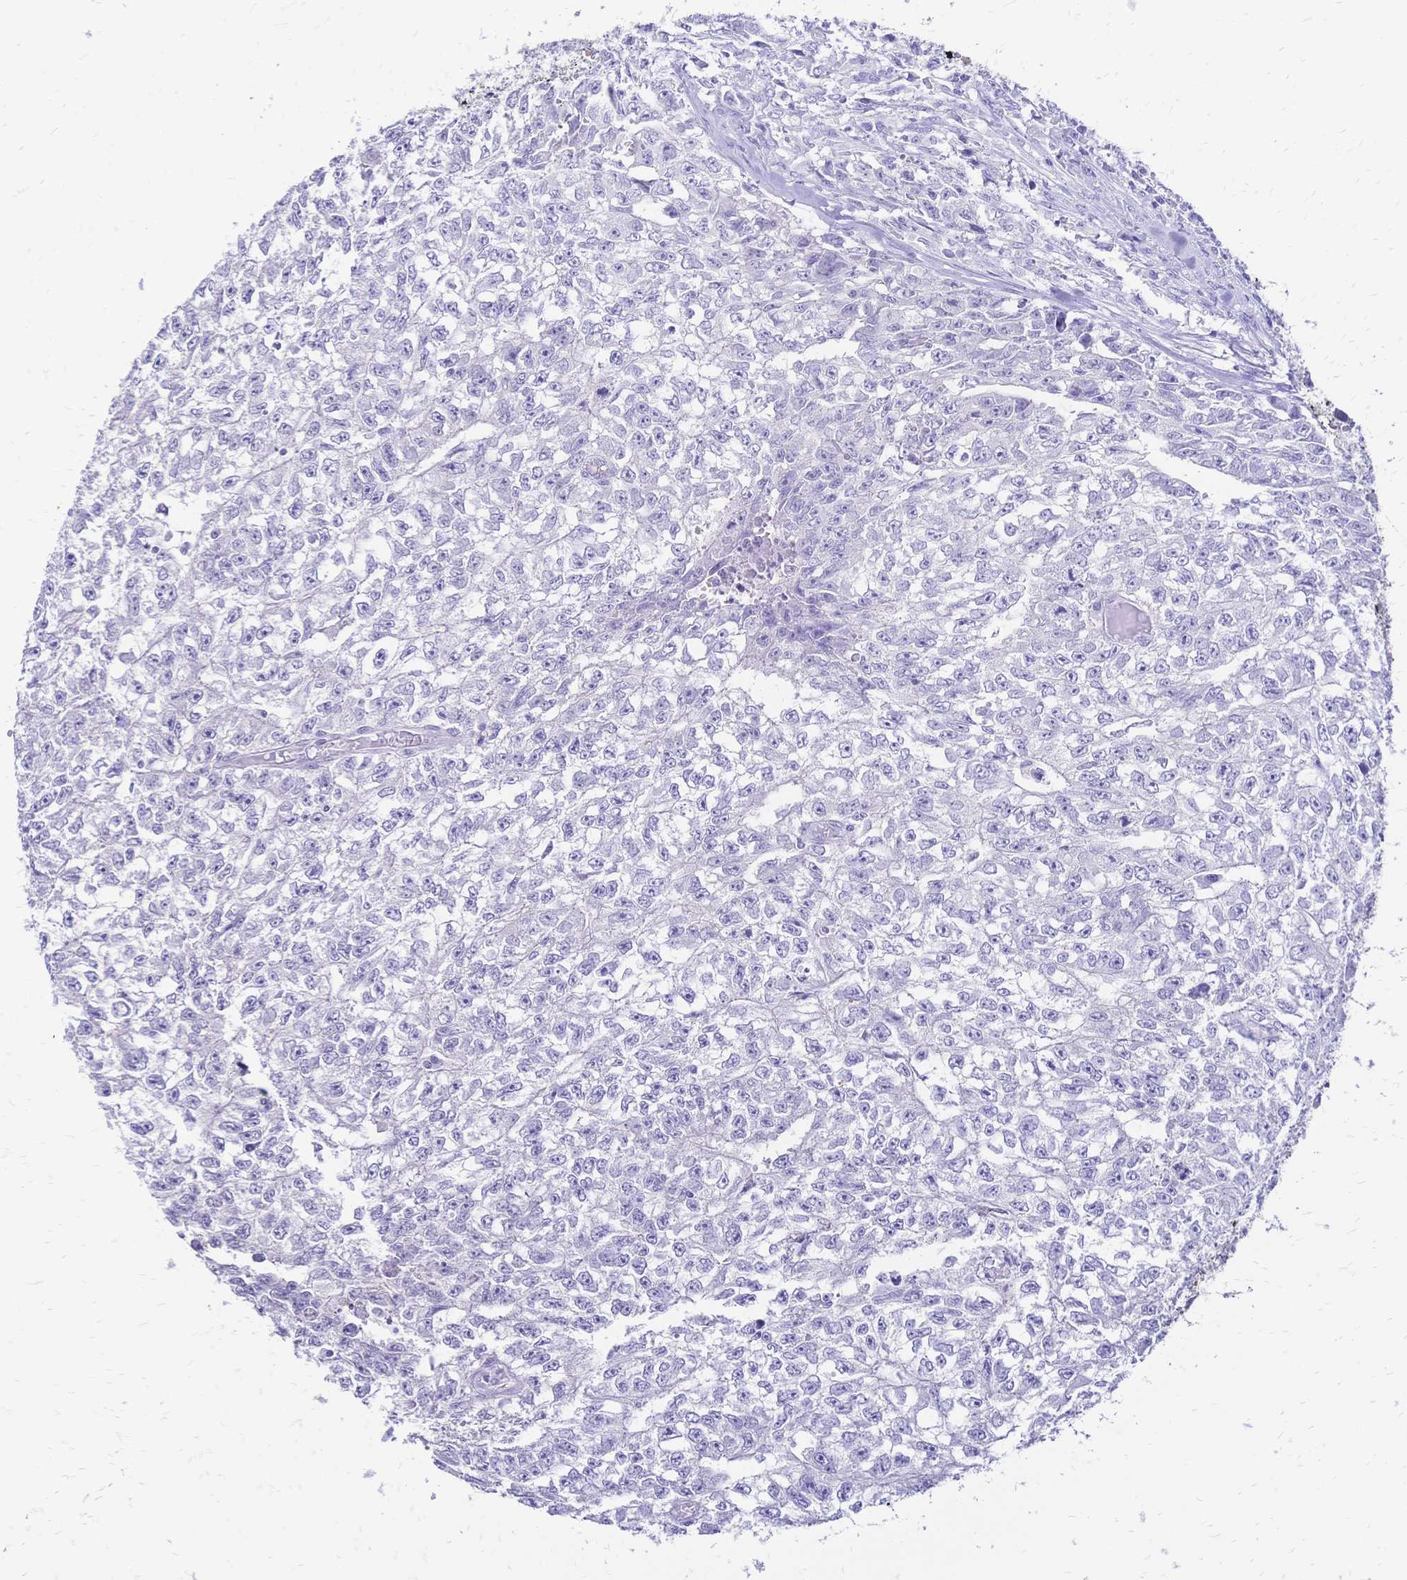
{"staining": {"intensity": "negative", "quantity": "none", "location": "none"}, "tissue": "testis cancer", "cell_type": "Tumor cells", "image_type": "cancer", "snomed": [{"axis": "morphology", "description": "Carcinoma, Embryonal, NOS"}, {"axis": "morphology", "description": "Teratoma, malignant, NOS"}, {"axis": "topography", "description": "Testis"}], "caption": "IHC image of neoplastic tissue: human testis cancer (embryonal carcinoma) stained with DAB demonstrates no significant protein expression in tumor cells.", "gene": "FA2H", "patient": {"sex": "male", "age": 24}}